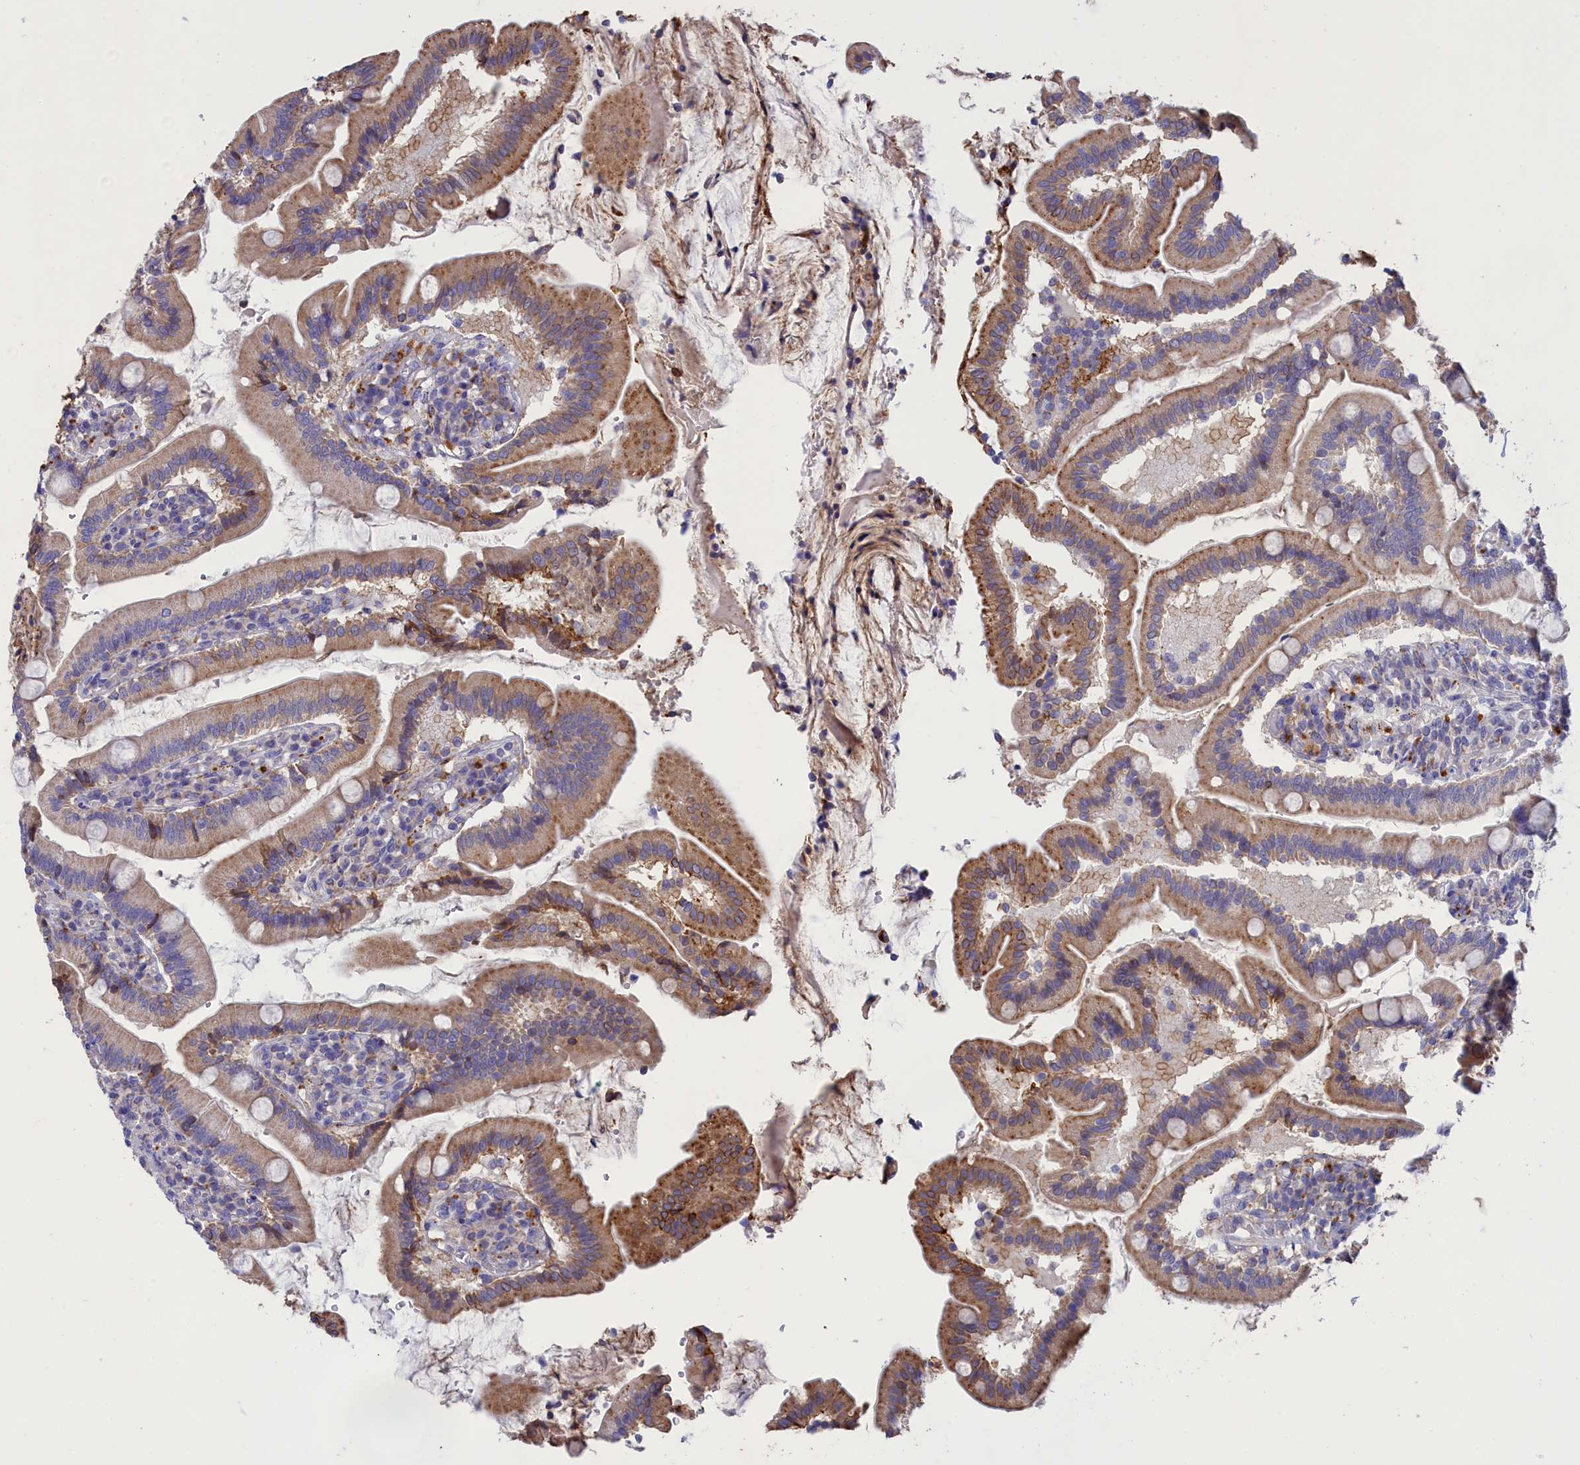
{"staining": {"intensity": "moderate", "quantity": "25%-75%", "location": "cytoplasmic/membranous"}, "tissue": "duodenum", "cell_type": "Glandular cells", "image_type": "normal", "snomed": [{"axis": "morphology", "description": "Normal tissue, NOS"}, {"axis": "topography", "description": "Duodenum"}], "caption": "IHC of benign human duodenum reveals medium levels of moderate cytoplasmic/membranous expression in about 25%-75% of glandular cells.", "gene": "WDR6", "patient": {"sex": "female", "age": 67}}